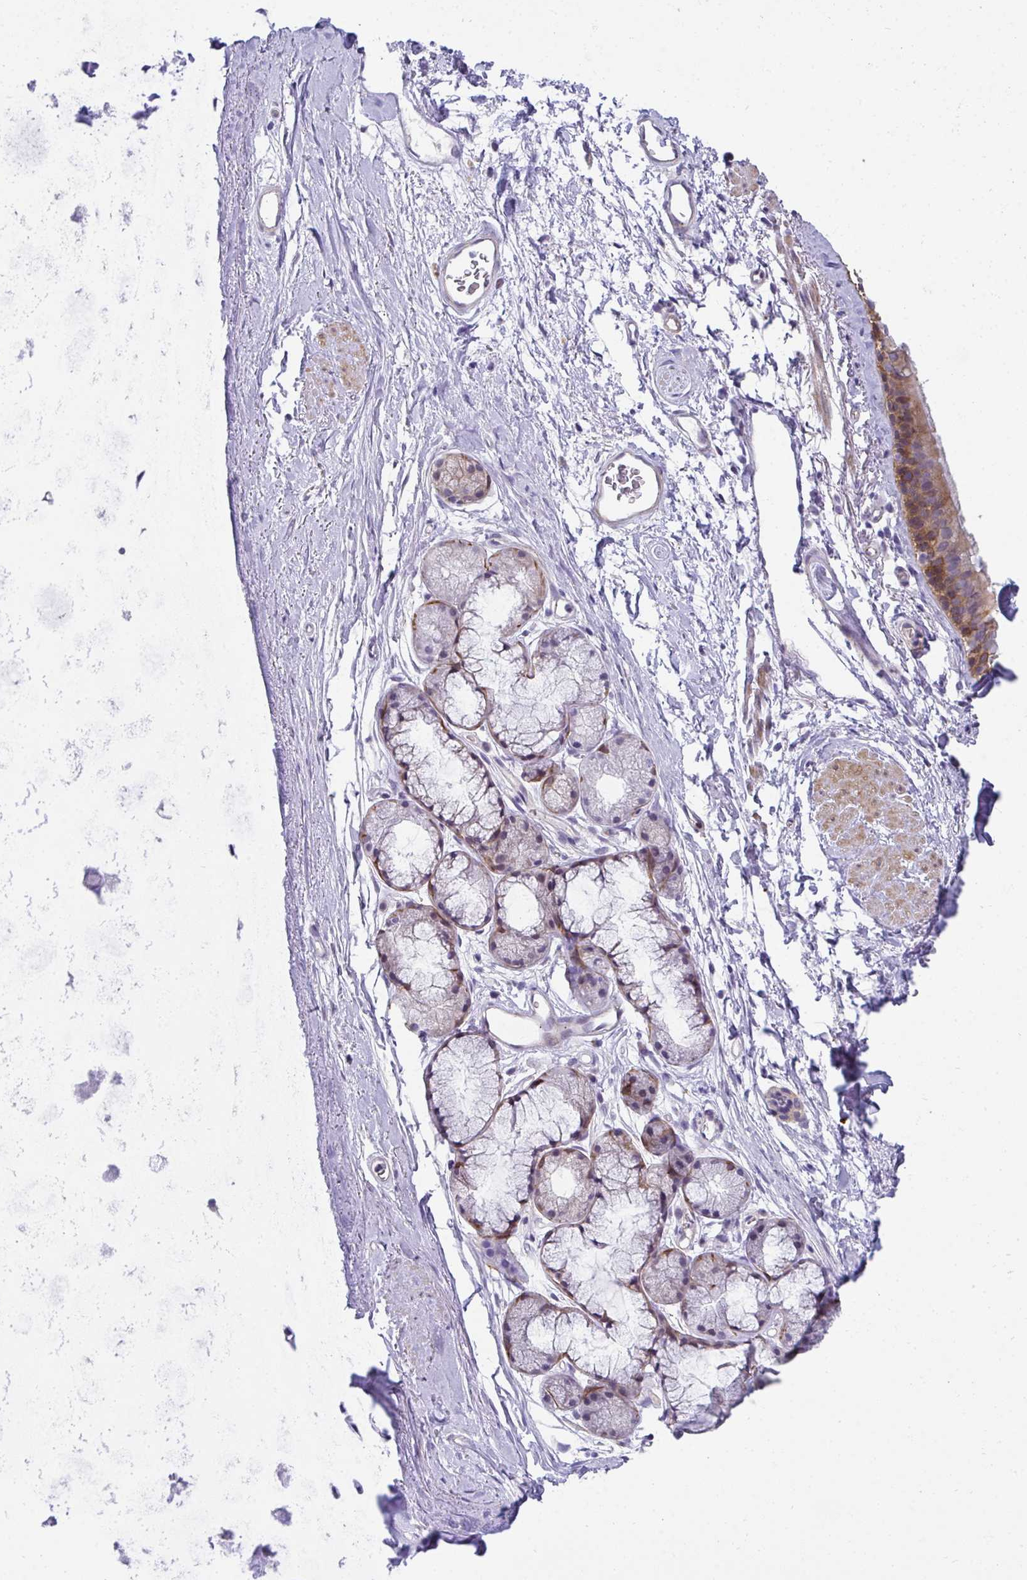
{"staining": {"intensity": "negative", "quantity": "none", "location": "none"}, "tissue": "adipose tissue", "cell_type": "Adipocytes", "image_type": "normal", "snomed": [{"axis": "morphology", "description": "Normal tissue, NOS"}, {"axis": "topography", "description": "Lymph node"}, {"axis": "topography", "description": "Cartilage tissue"}, {"axis": "topography", "description": "Bronchus"}], "caption": "Immunohistochemistry (IHC) photomicrograph of unremarkable adipose tissue stained for a protein (brown), which shows no expression in adipocytes. Brightfield microscopy of immunohistochemistry (IHC) stained with DAB (3,3'-diaminobenzidine) (brown) and hematoxylin (blue), captured at high magnification.", "gene": "AK5", "patient": {"sex": "female", "age": 70}}